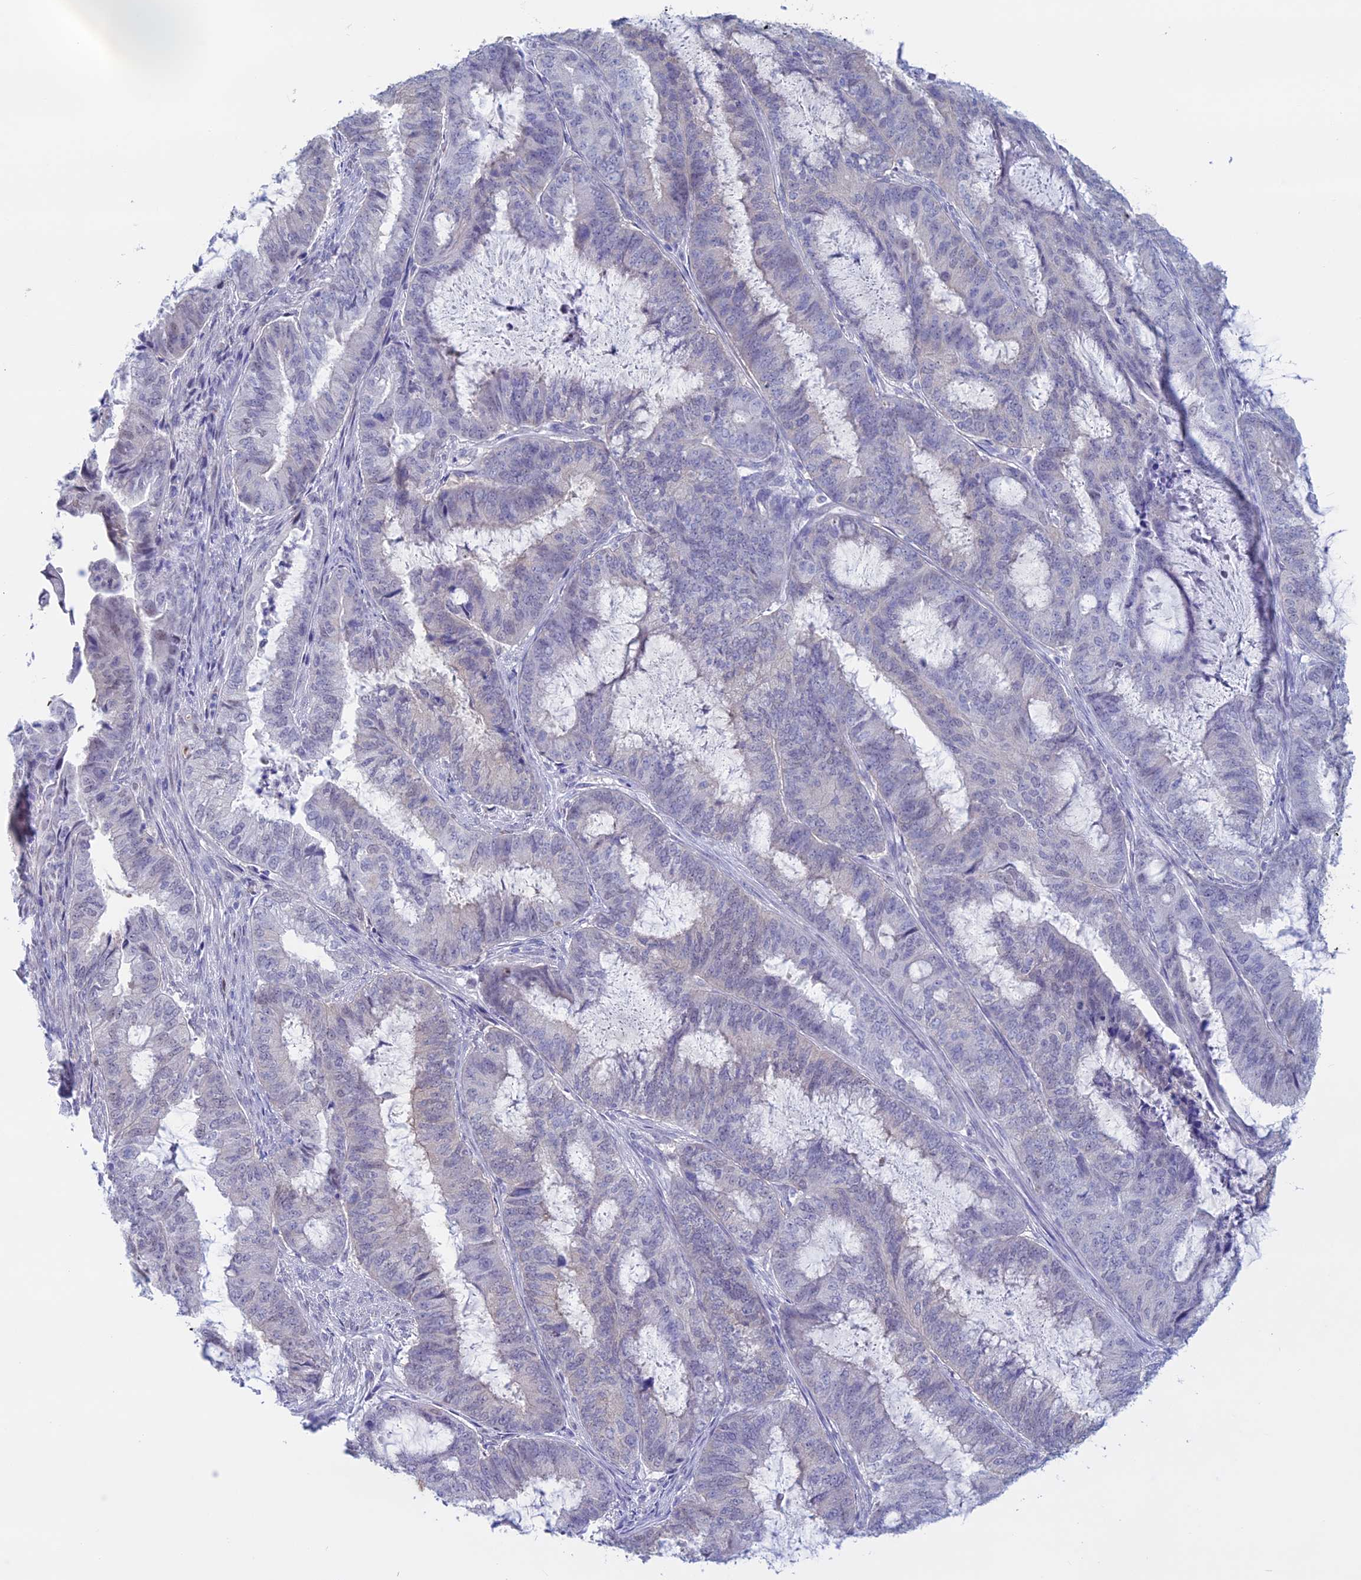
{"staining": {"intensity": "negative", "quantity": "none", "location": "none"}, "tissue": "endometrial cancer", "cell_type": "Tumor cells", "image_type": "cancer", "snomed": [{"axis": "morphology", "description": "Adenocarcinoma, NOS"}, {"axis": "topography", "description": "Endometrium"}], "caption": "This is a micrograph of immunohistochemistry (IHC) staining of endometrial cancer (adenocarcinoma), which shows no staining in tumor cells.", "gene": "LHFPL2", "patient": {"sex": "female", "age": 51}}